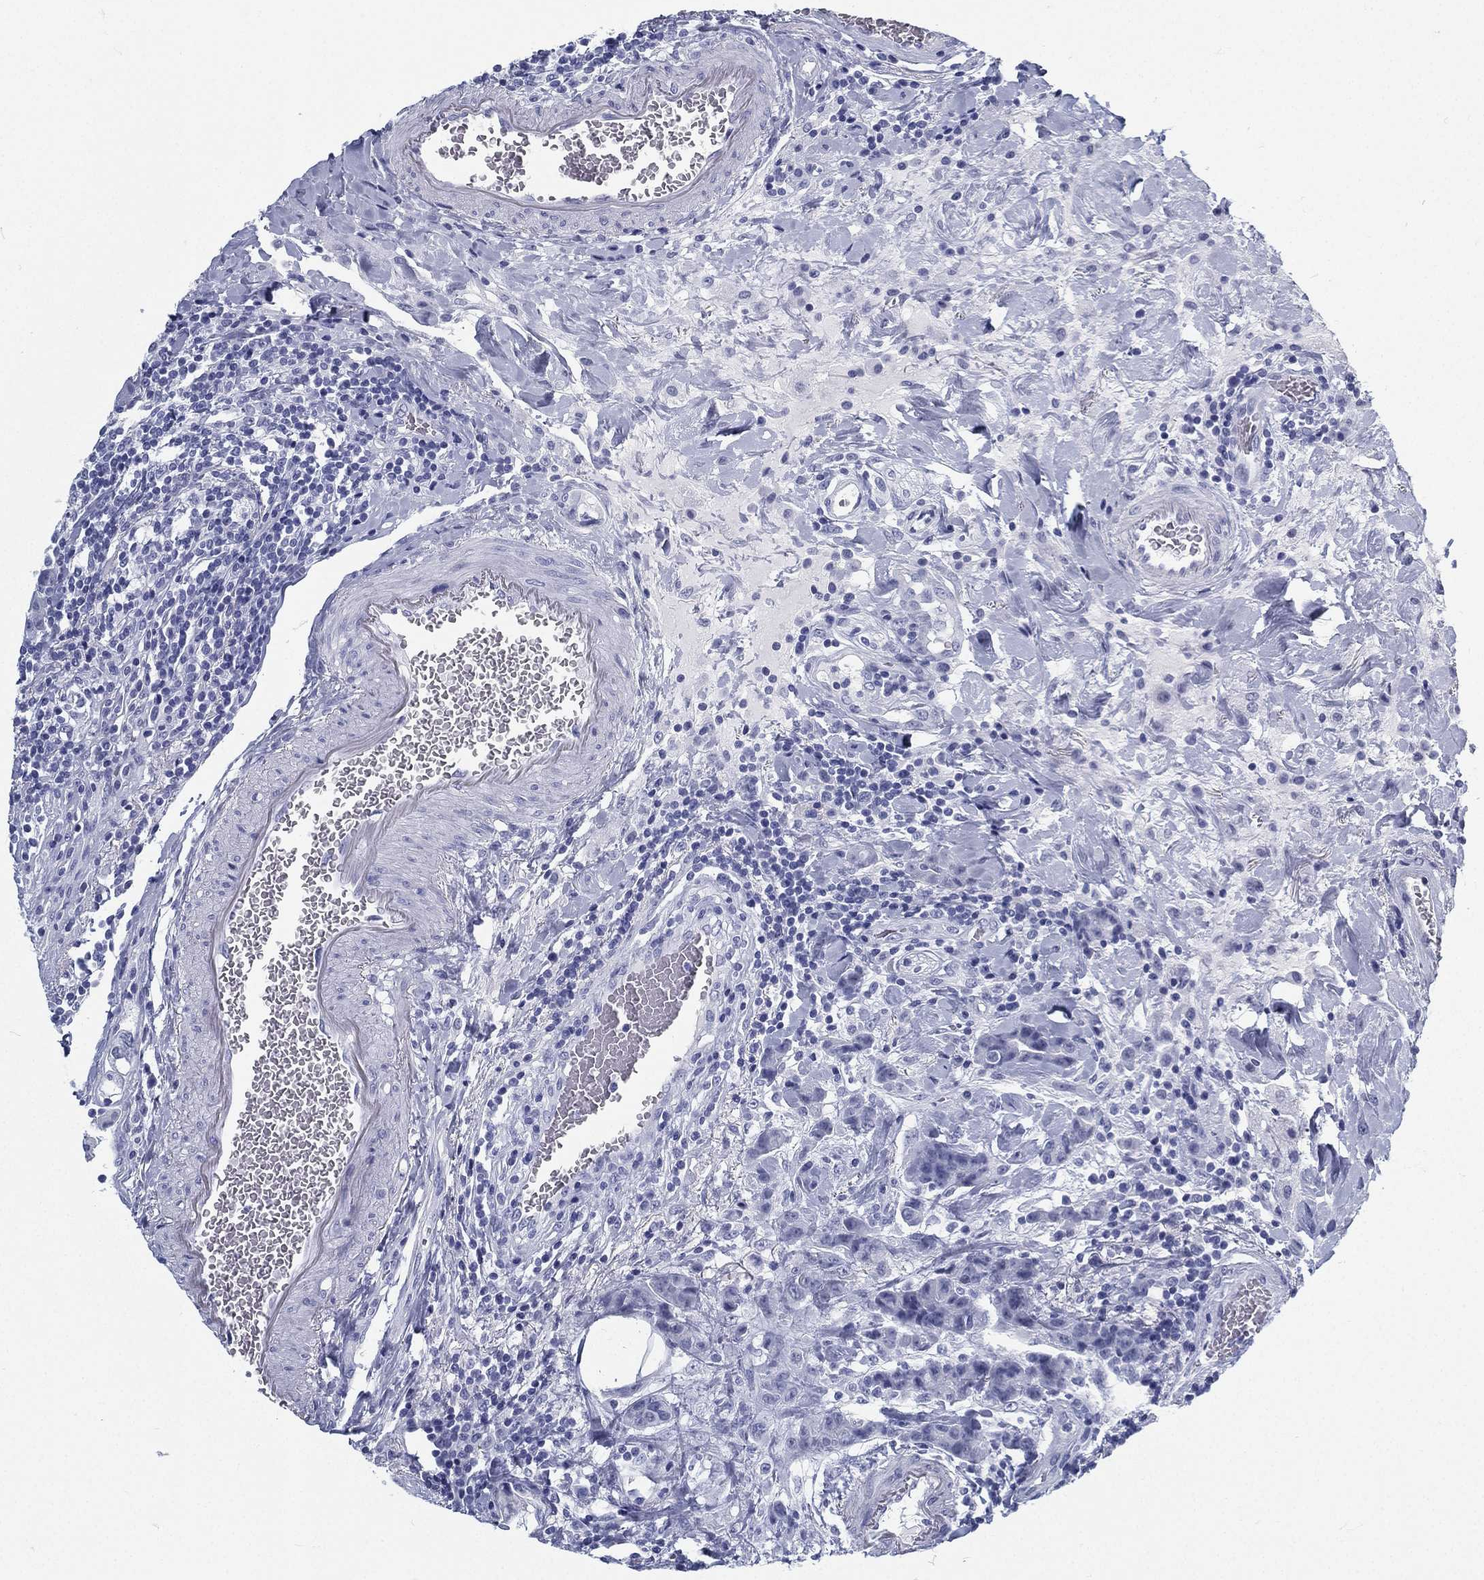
{"staining": {"intensity": "negative", "quantity": "none", "location": "none"}, "tissue": "colorectal cancer", "cell_type": "Tumor cells", "image_type": "cancer", "snomed": [{"axis": "morphology", "description": "Adenocarcinoma, NOS"}, {"axis": "topography", "description": "Colon"}], "caption": "This is an immunohistochemistry (IHC) image of human colorectal cancer. There is no positivity in tumor cells.", "gene": "ATP1B2", "patient": {"sex": "female", "age": 69}}